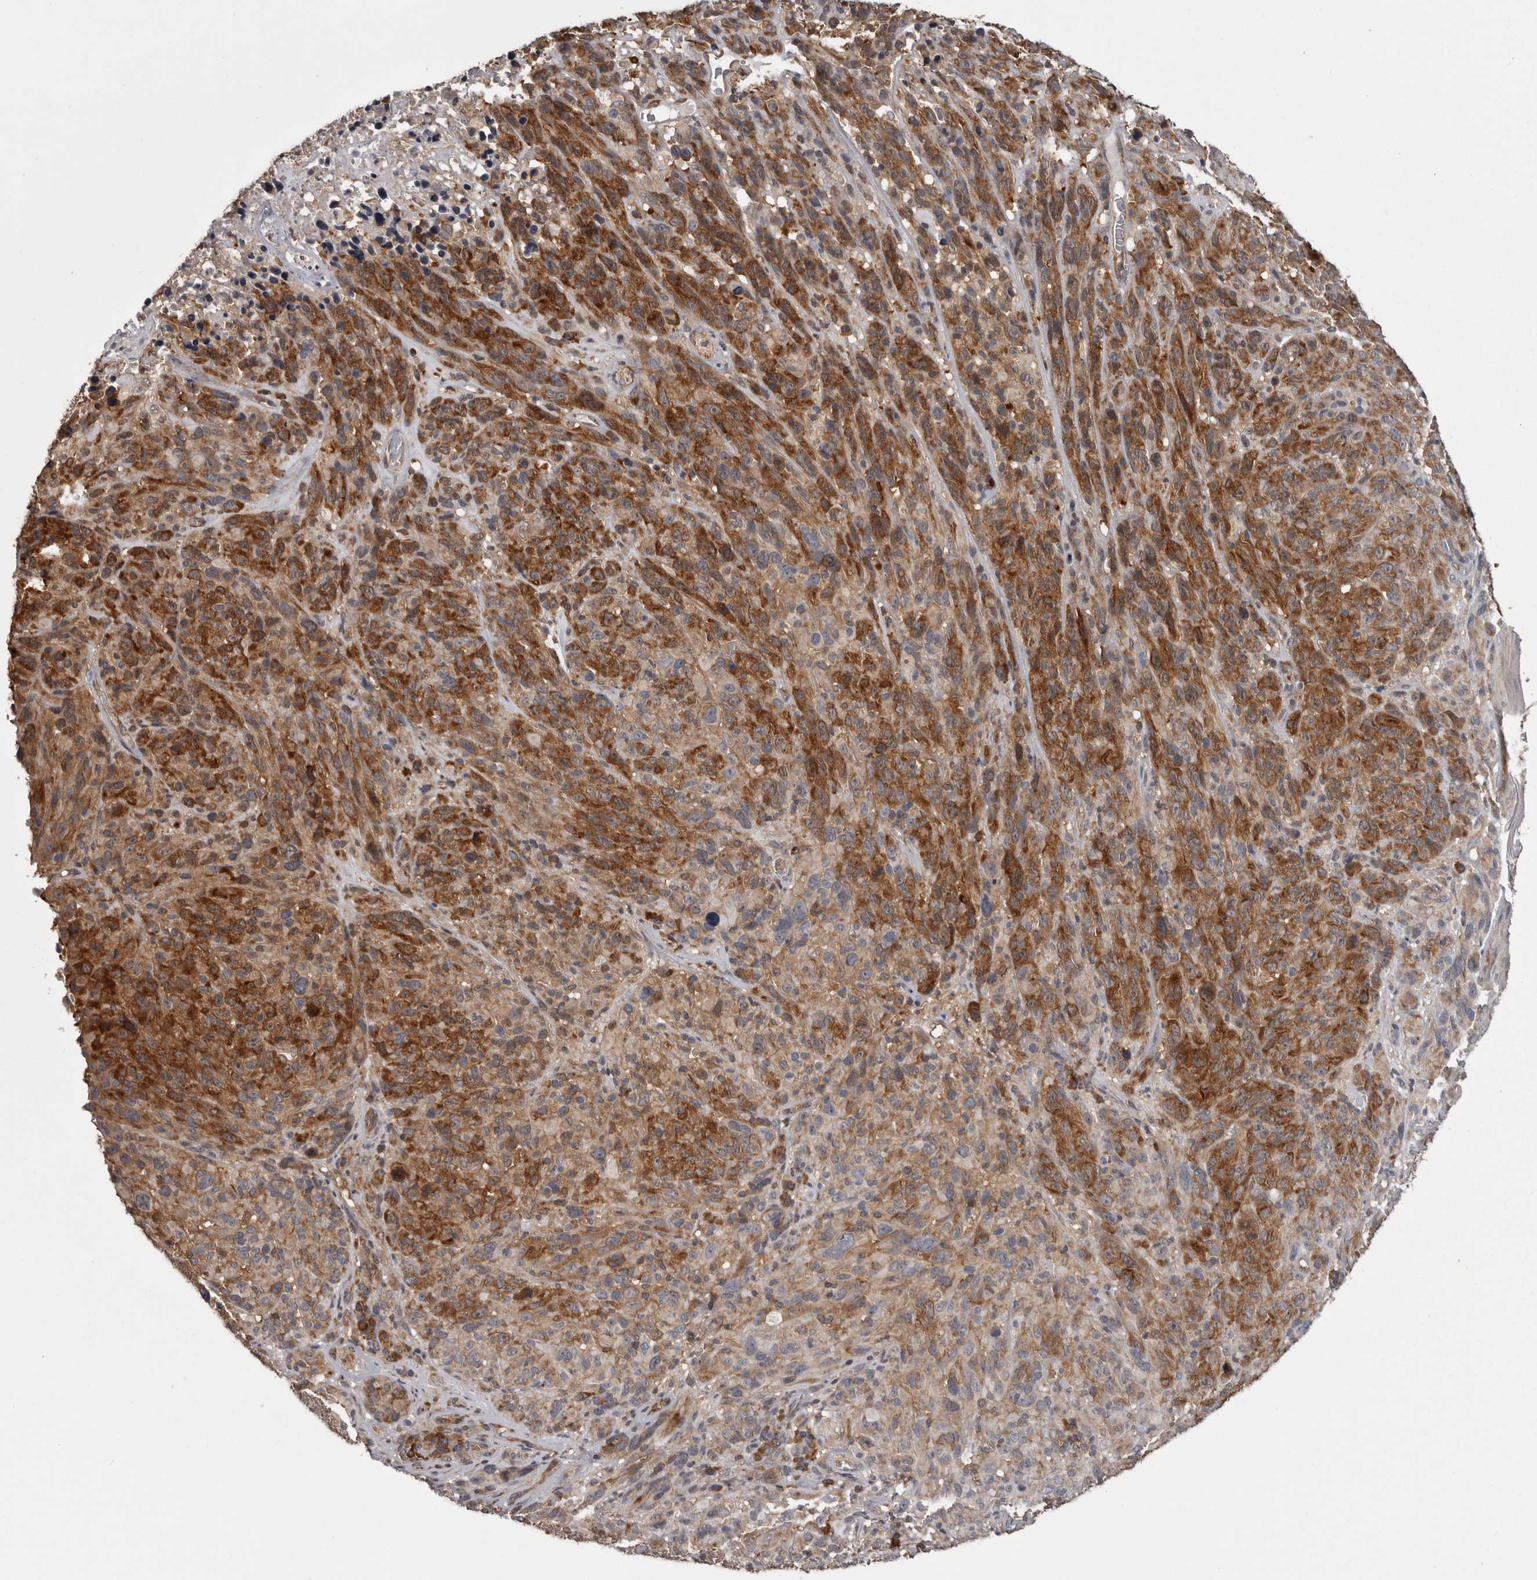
{"staining": {"intensity": "moderate", "quantity": "25%-75%", "location": "cytoplasmic/membranous"}, "tissue": "melanoma", "cell_type": "Tumor cells", "image_type": "cancer", "snomed": [{"axis": "morphology", "description": "Malignant melanoma, NOS"}, {"axis": "topography", "description": "Skin of head"}], "caption": "Immunohistochemical staining of melanoma exhibits medium levels of moderate cytoplasmic/membranous expression in about 25%-75% of tumor cells. (DAB IHC, brown staining for protein, blue staining for nuclei).", "gene": "DARS1", "patient": {"sex": "male", "age": 96}}